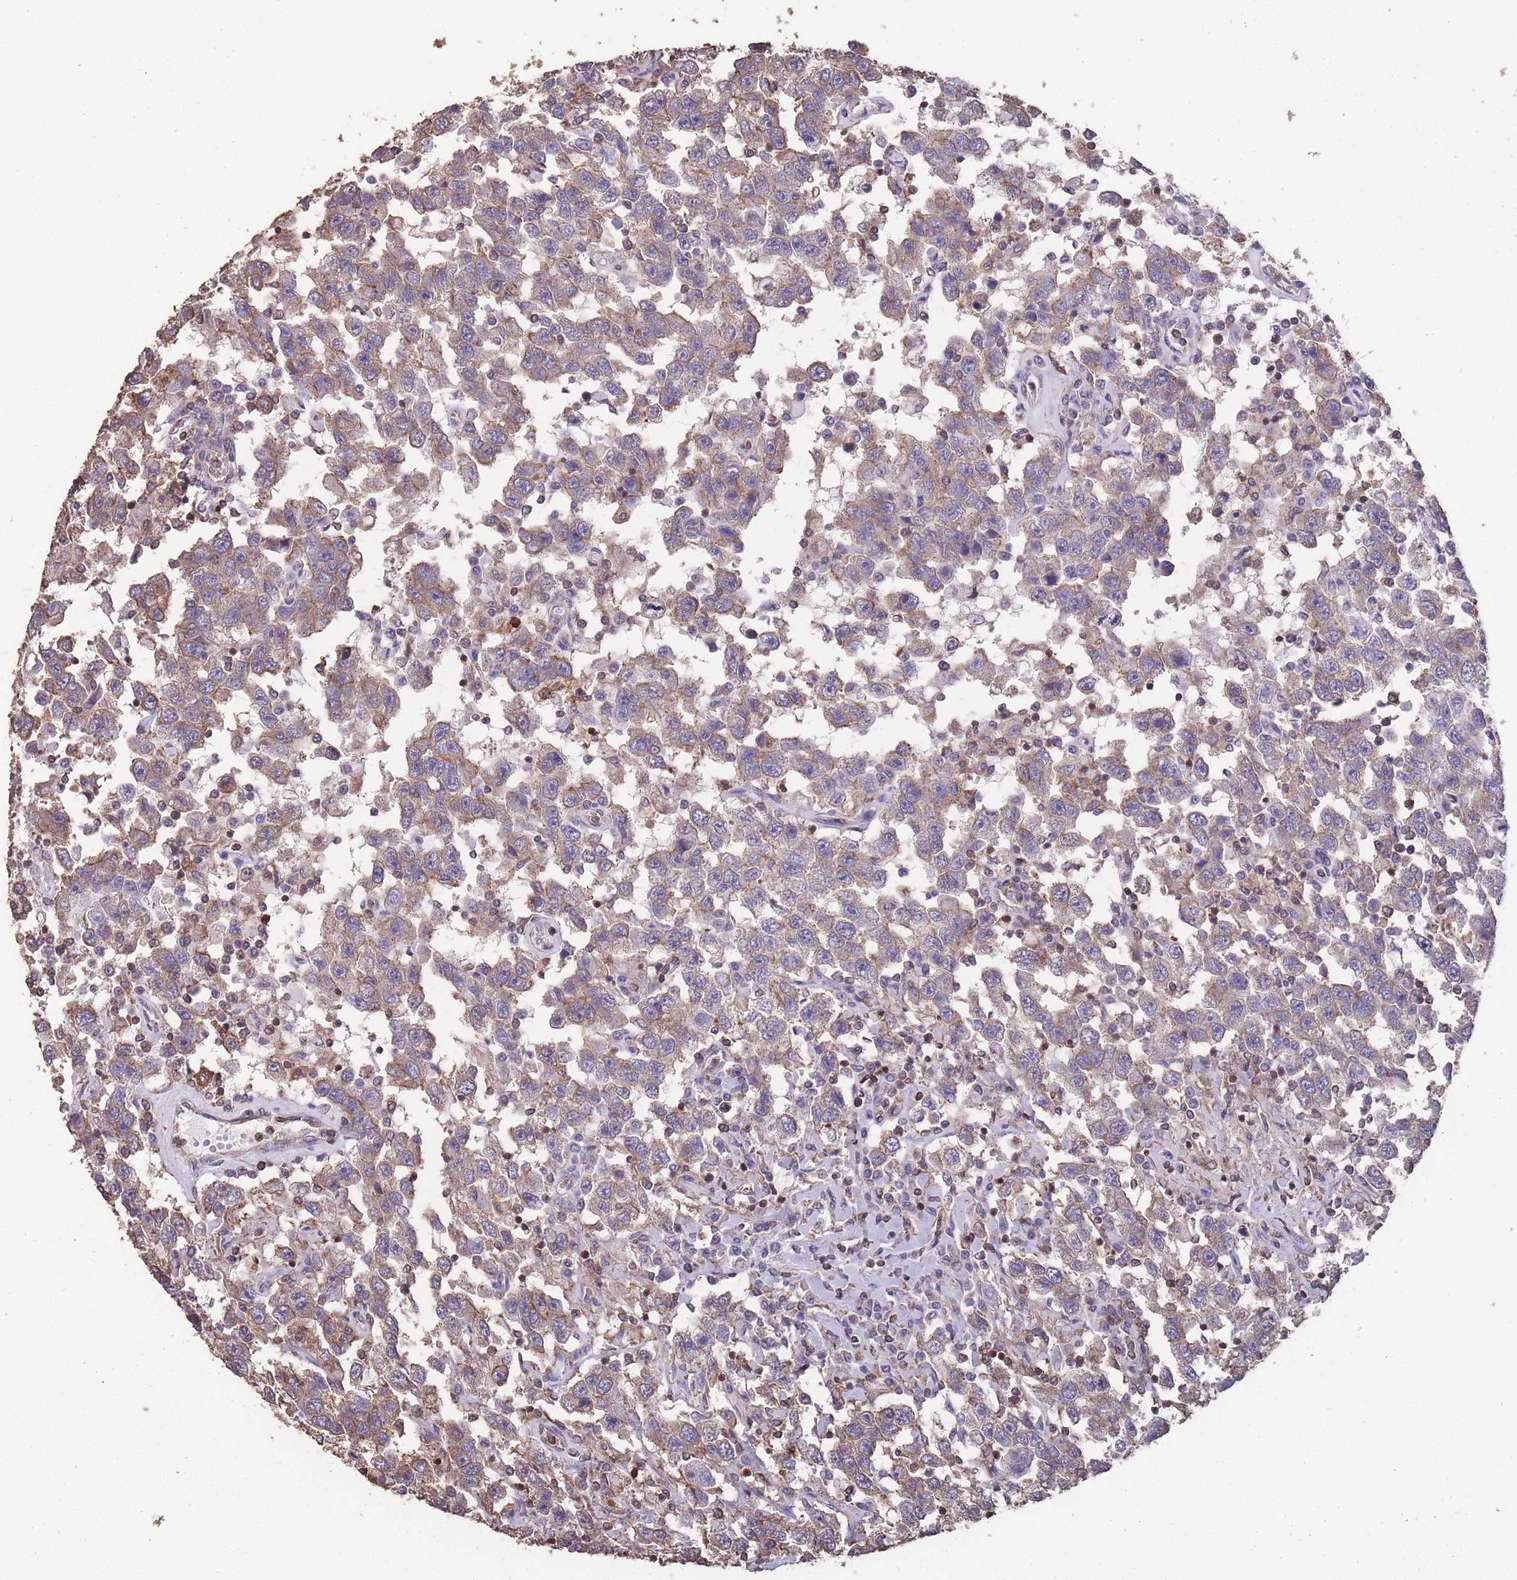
{"staining": {"intensity": "weak", "quantity": "25%-75%", "location": "cytoplasmic/membranous"}, "tissue": "testis cancer", "cell_type": "Tumor cells", "image_type": "cancer", "snomed": [{"axis": "morphology", "description": "Seminoma, NOS"}, {"axis": "topography", "description": "Testis"}], "caption": "Immunohistochemistry image of human testis seminoma stained for a protein (brown), which reveals low levels of weak cytoplasmic/membranous expression in approximately 25%-75% of tumor cells.", "gene": "NUDT21", "patient": {"sex": "male", "age": 41}}